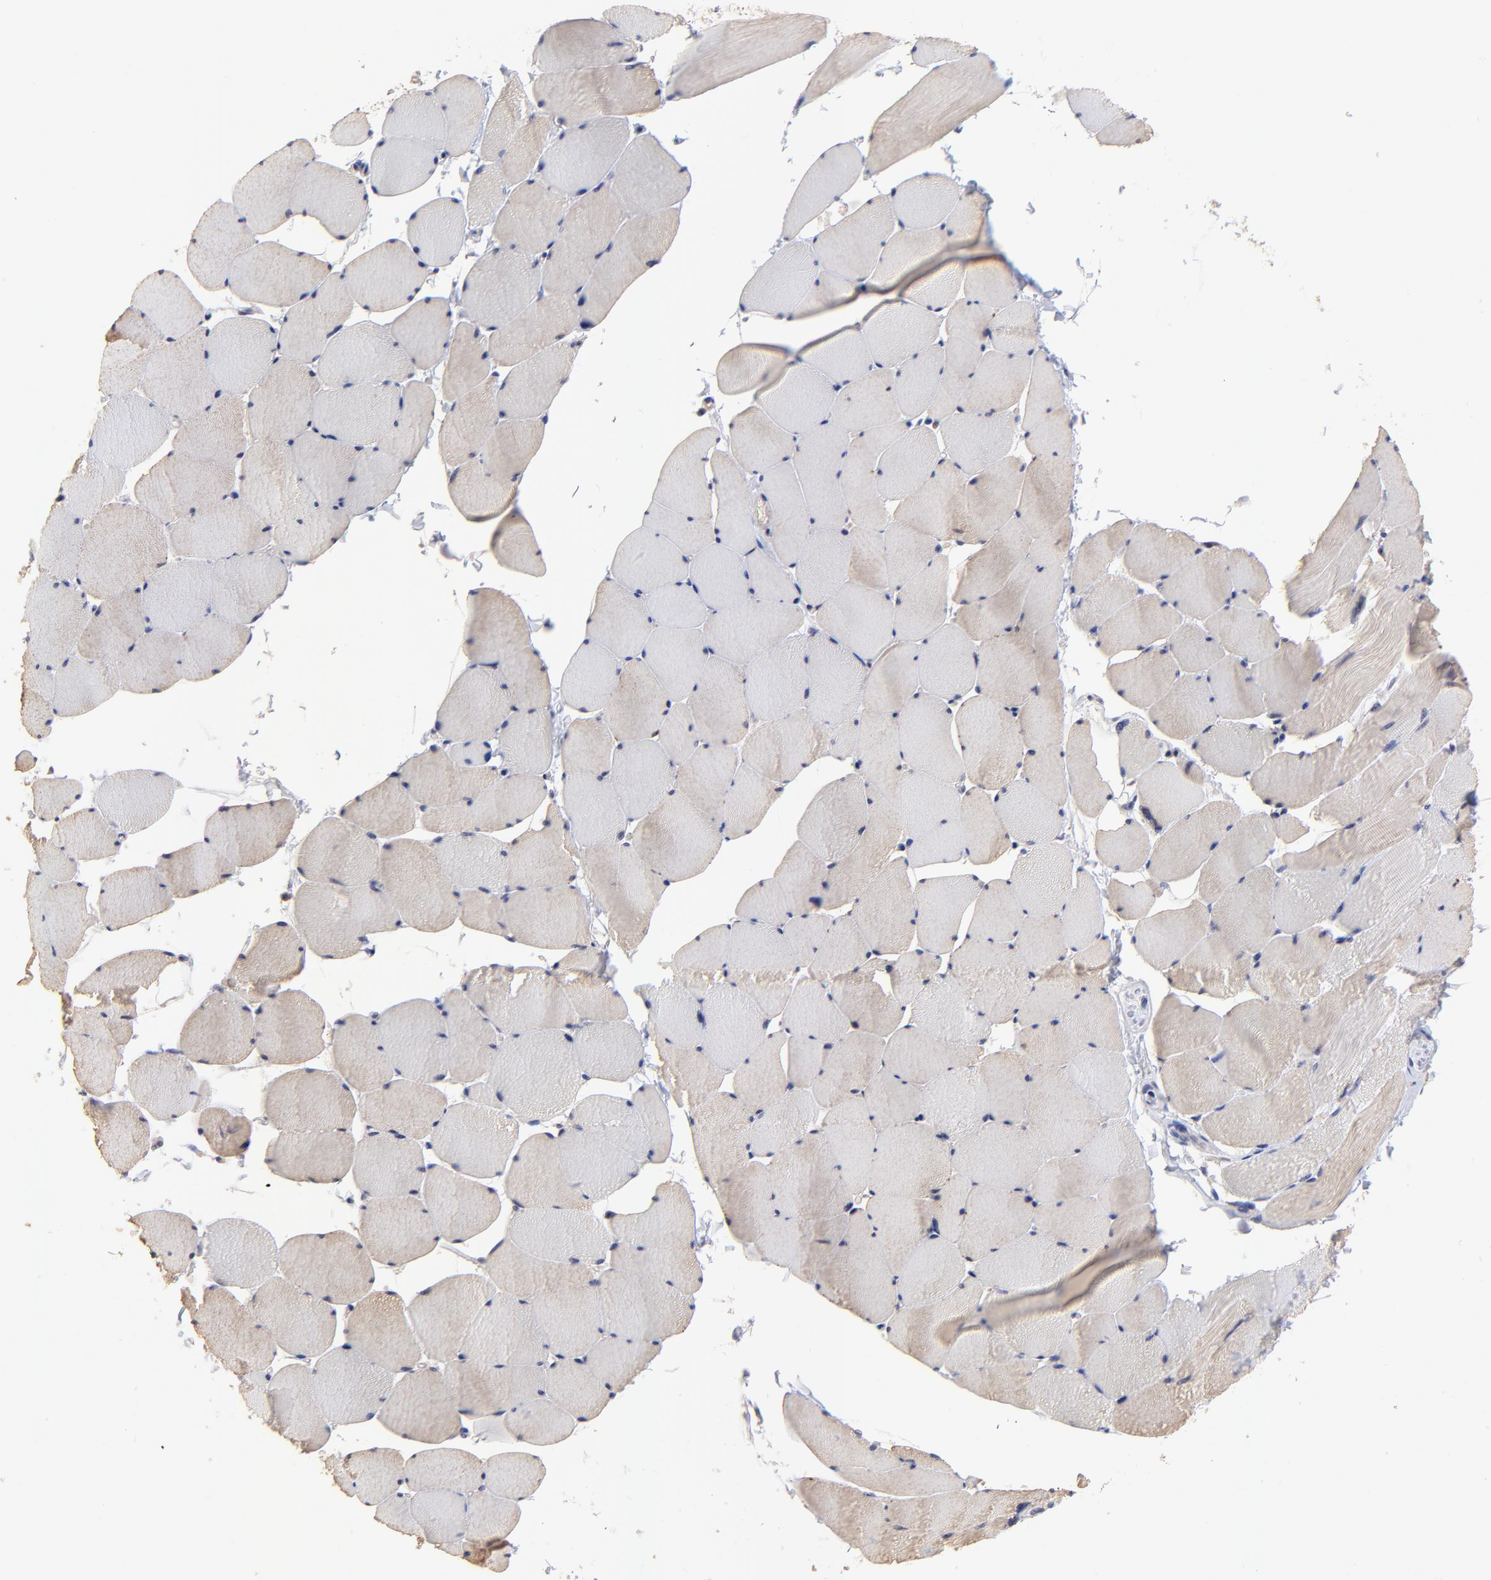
{"staining": {"intensity": "weak", "quantity": ">75%", "location": "cytoplasmic/membranous"}, "tissue": "skeletal muscle", "cell_type": "Myocytes", "image_type": "normal", "snomed": [{"axis": "morphology", "description": "Normal tissue, NOS"}, {"axis": "topography", "description": "Skeletal muscle"}], "caption": "High-power microscopy captured an IHC photomicrograph of benign skeletal muscle, revealing weak cytoplasmic/membranous positivity in approximately >75% of myocytes. (Brightfield microscopy of DAB IHC at high magnification).", "gene": "ZNF747", "patient": {"sex": "male", "age": 62}}